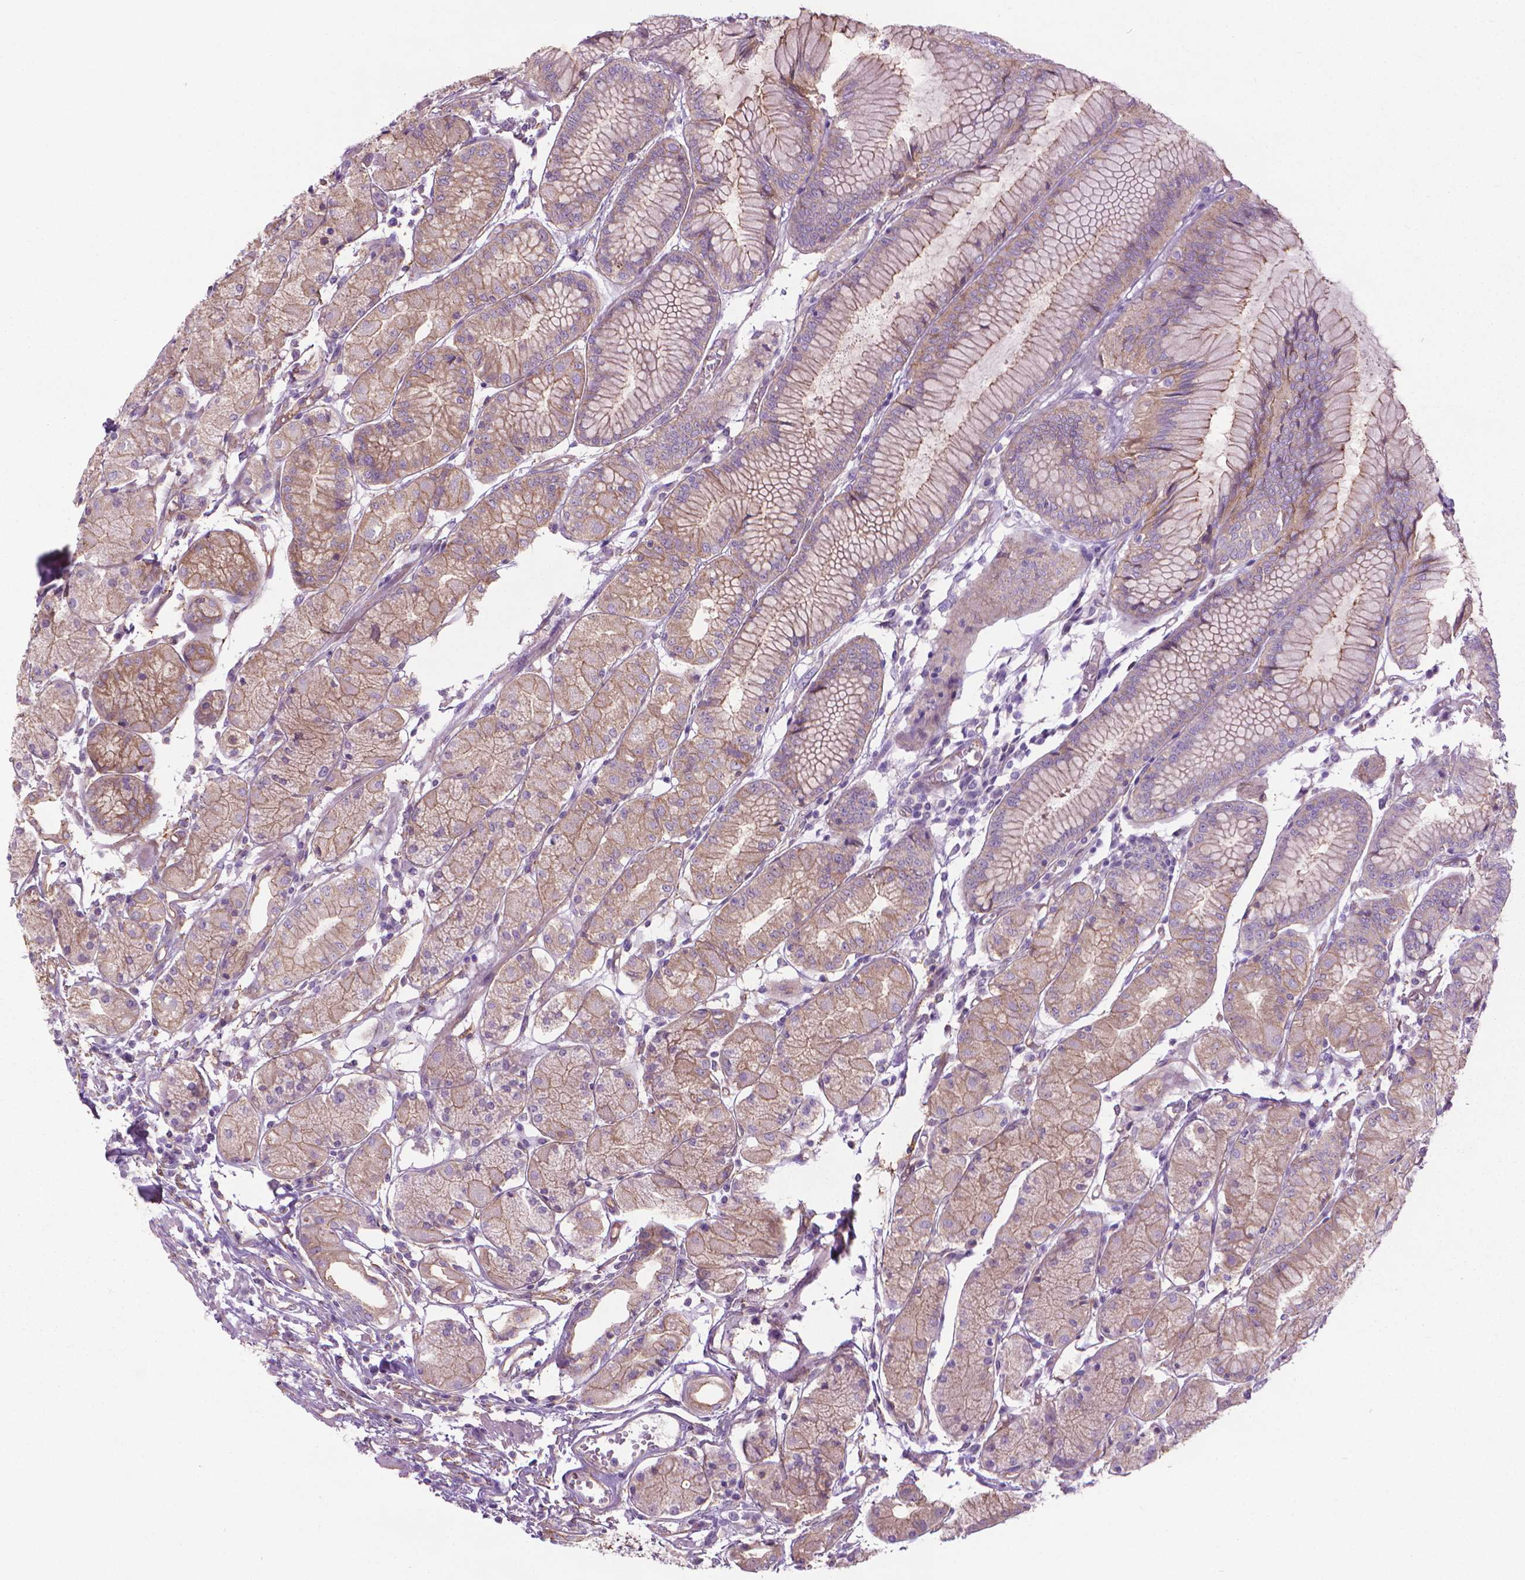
{"staining": {"intensity": "moderate", "quantity": ">75%", "location": "cytoplasmic/membranous"}, "tissue": "stomach", "cell_type": "Glandular cells", "image_type": "normal", "snomed": [{"axis": "morphology", "description": "Normal tissue, NOS"}, {"axis": "topography", "description": "Stomach, upper"}], "caption": "This micrograph demonstrates immunohistochemistry (IHC) staining of normal stomach, with medium moderate cytoplasmic/membranous positivity in about >75% of glandular cells.", "gene": "TENT5A", "patient": {"sex": "male", "age": 69}}